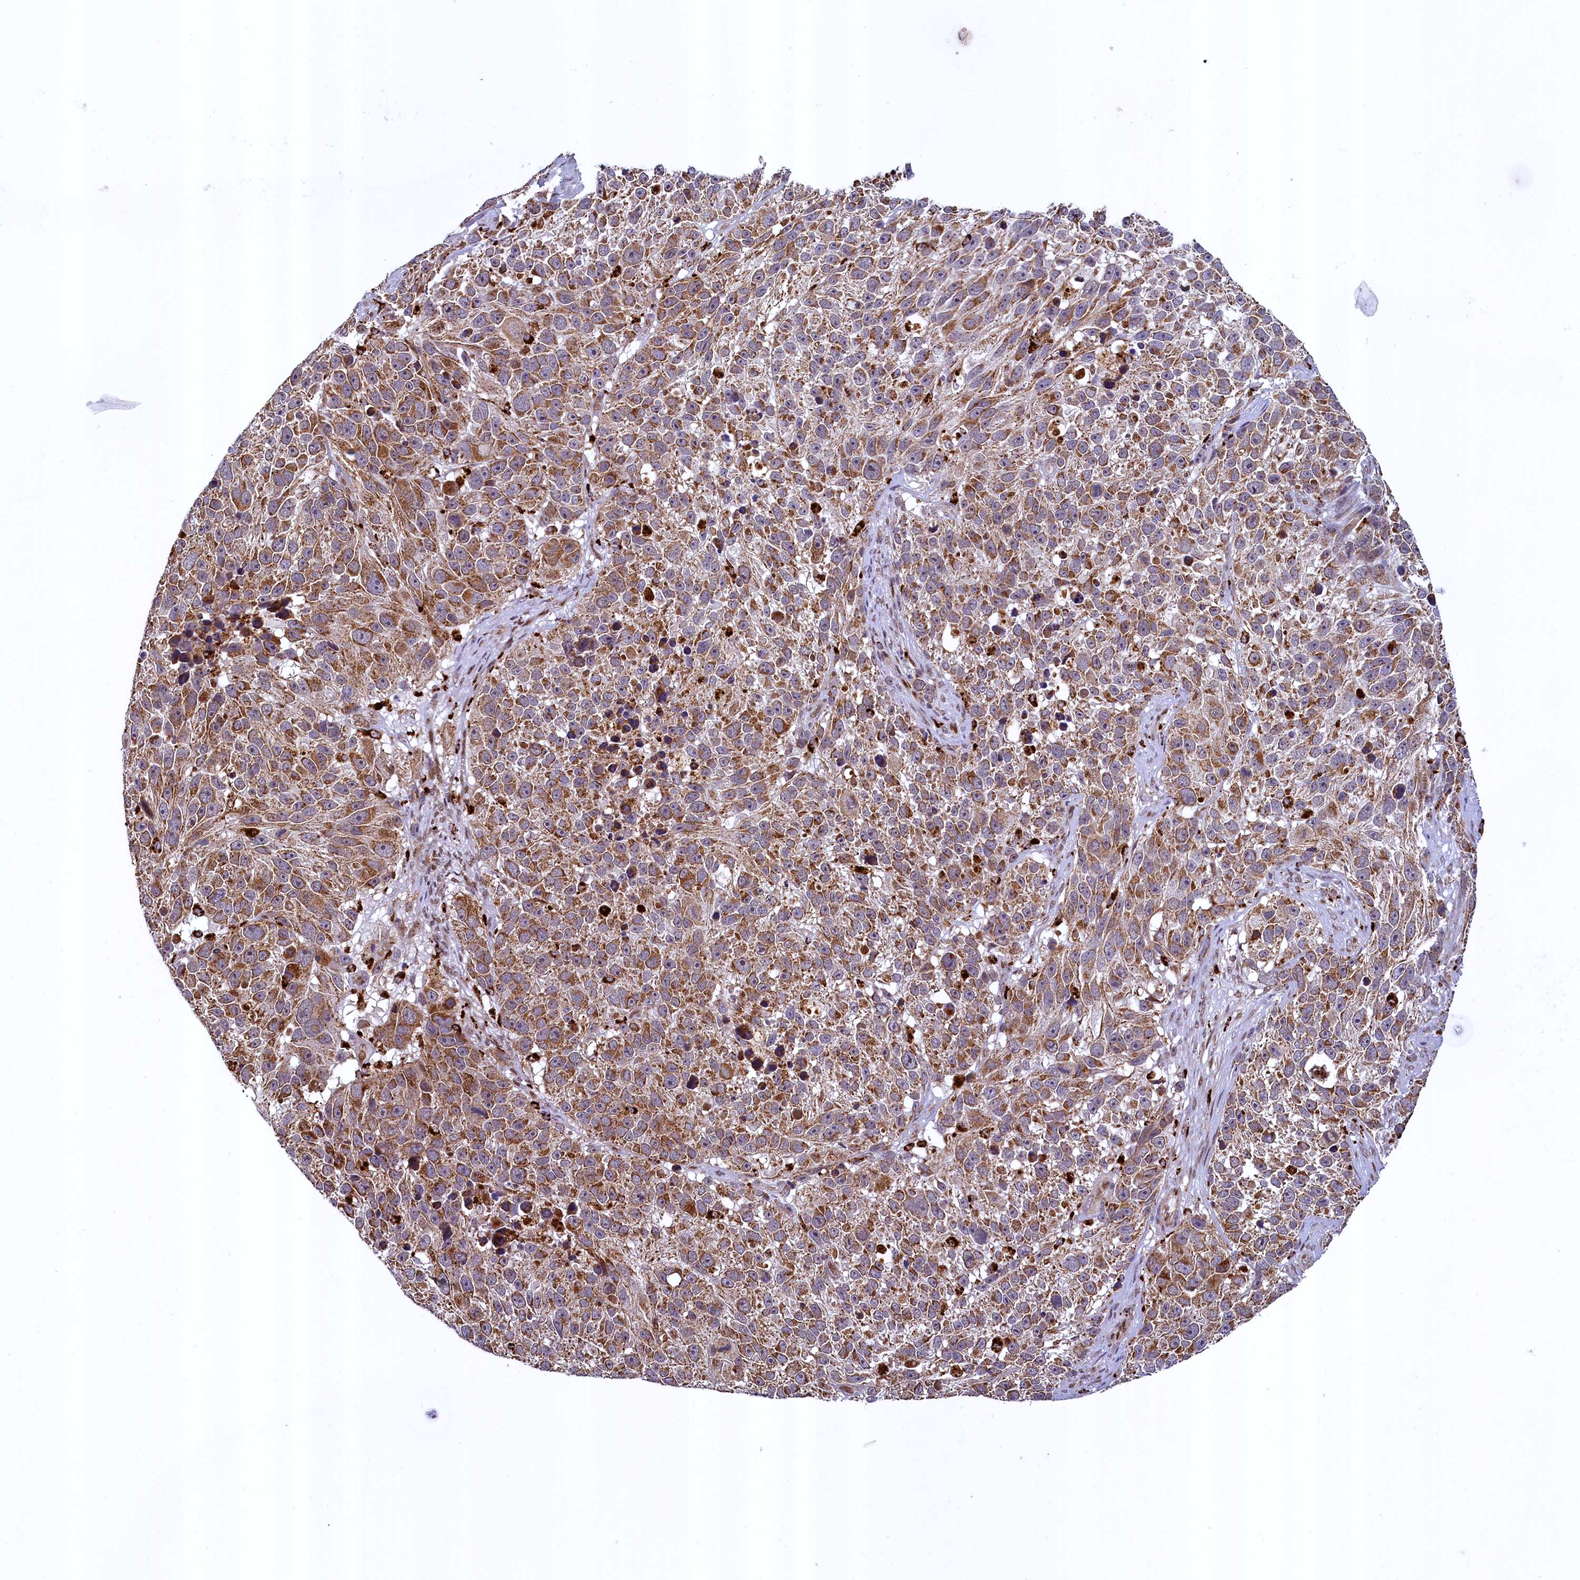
{"staining": {"intensity": "moderate", "quantity": ">75%", "location": "cytoplasmic/membranous"}, "tissue": "melanoma", "cell_type": "Tumor cells", "image_type": "cancer", "snomed": [{"axis": "morphology", "description": "Malignant melanoma, NOS"}, {"axis": "topography", "description": "Skin"}], "caption": "Approximately >75% of tumor cells in human malignant melanoma demonstrate moderate cytoplasmic/membranous protein positivity as visualized by brown immunohistochemical staining.", "gene": "ZNF577", "patient": {"sex": "male", "age": 84}}